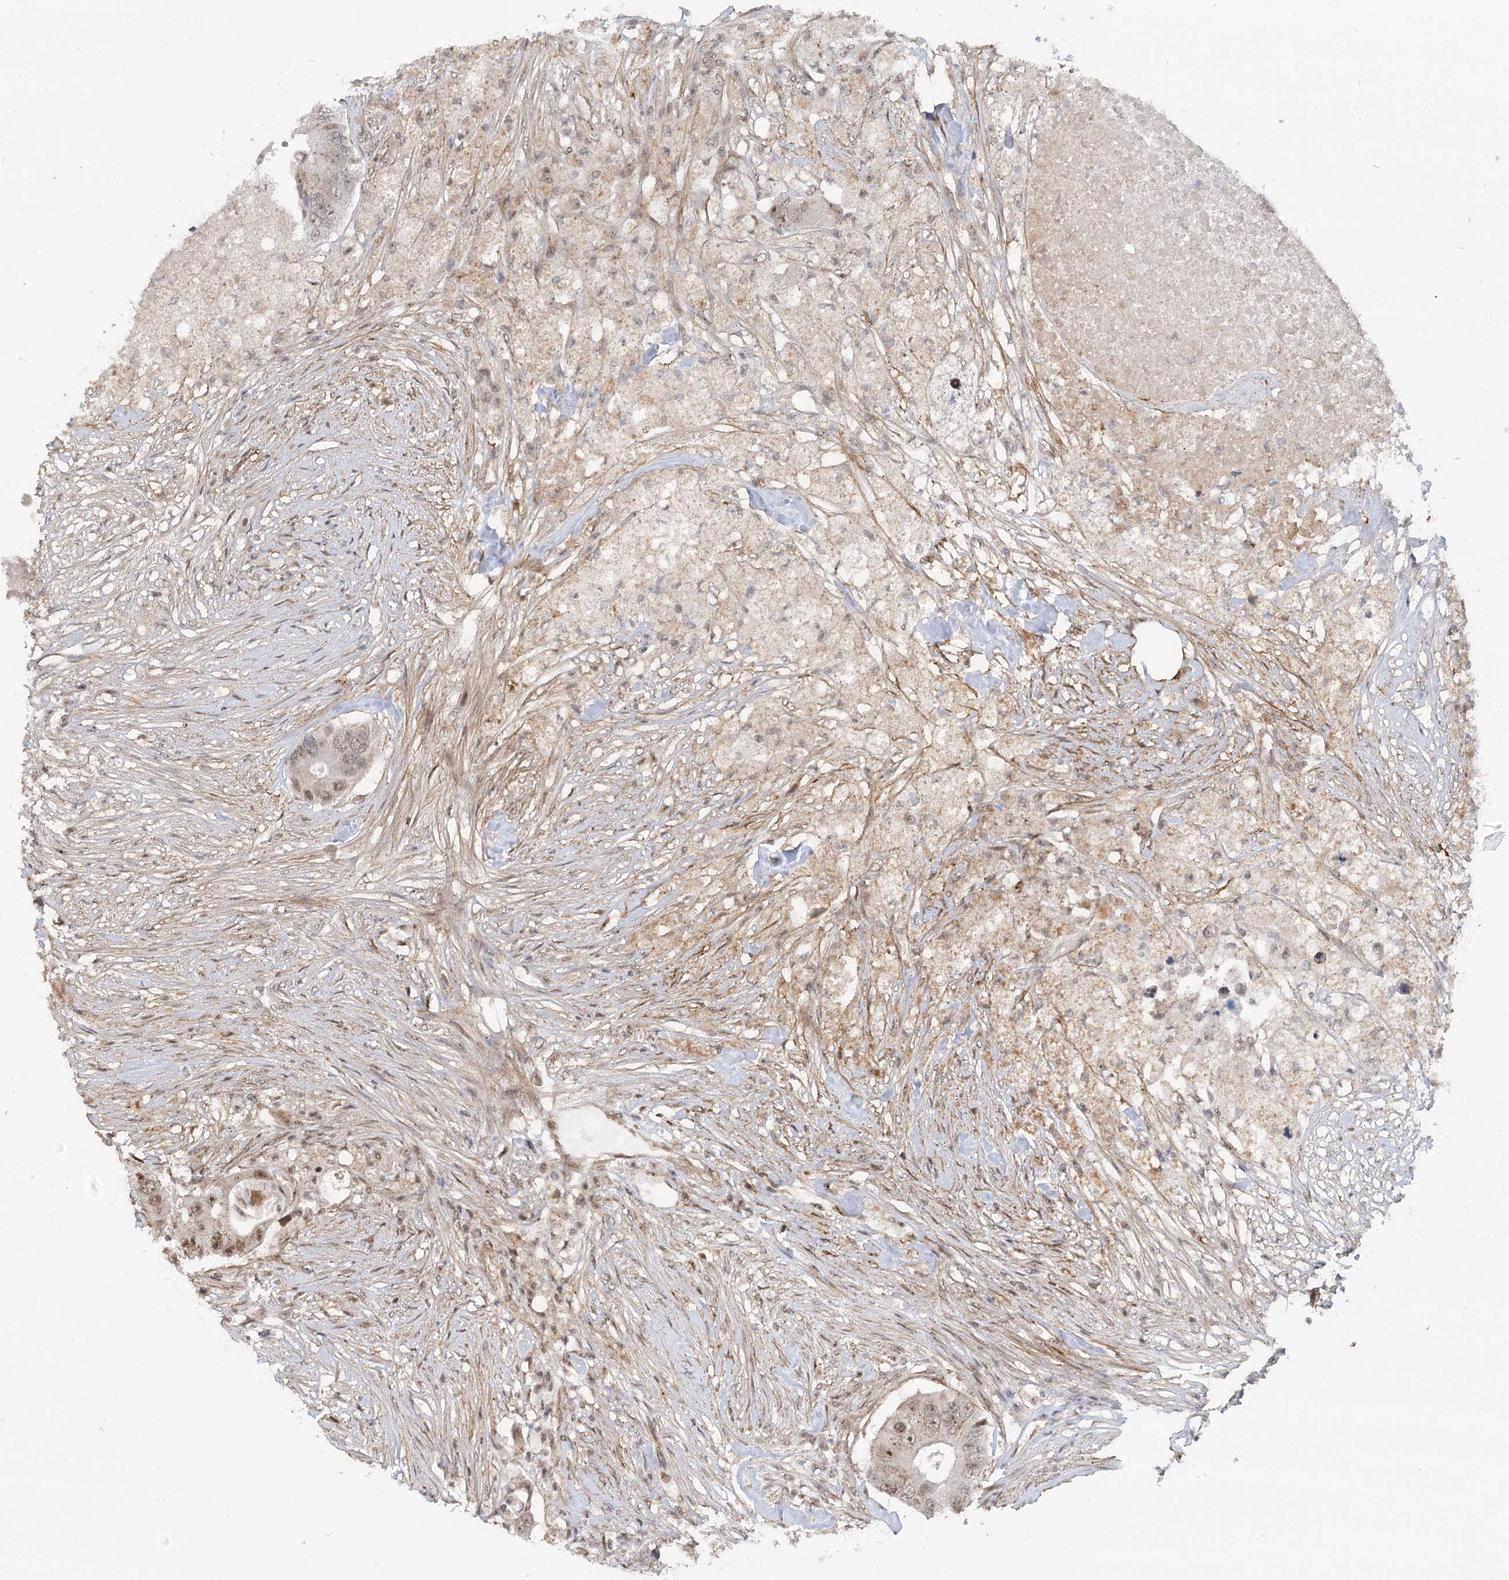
{"staining": {"intensity": "moderate", "quantity": "25%-75%", "location": "cytoplasmic/membranous,nuclear"}, "tissue": "colorectal cancer", "cell_type": "Tumor cells", "image_type": "cancer", "snomed": [{"axis": "morphology", "description": "Adenocarcinoma, NOS"}, {"axis": "topography", "description": "Colon"}], "caption": "A histopathology image of human colorectal cancer stained for a protein displays moderate cytoplasmic/membranous and nuclear brown staining in tumor cells.", "gene": "GNL3L", "patient": {"sex": "male", "age": 71}}